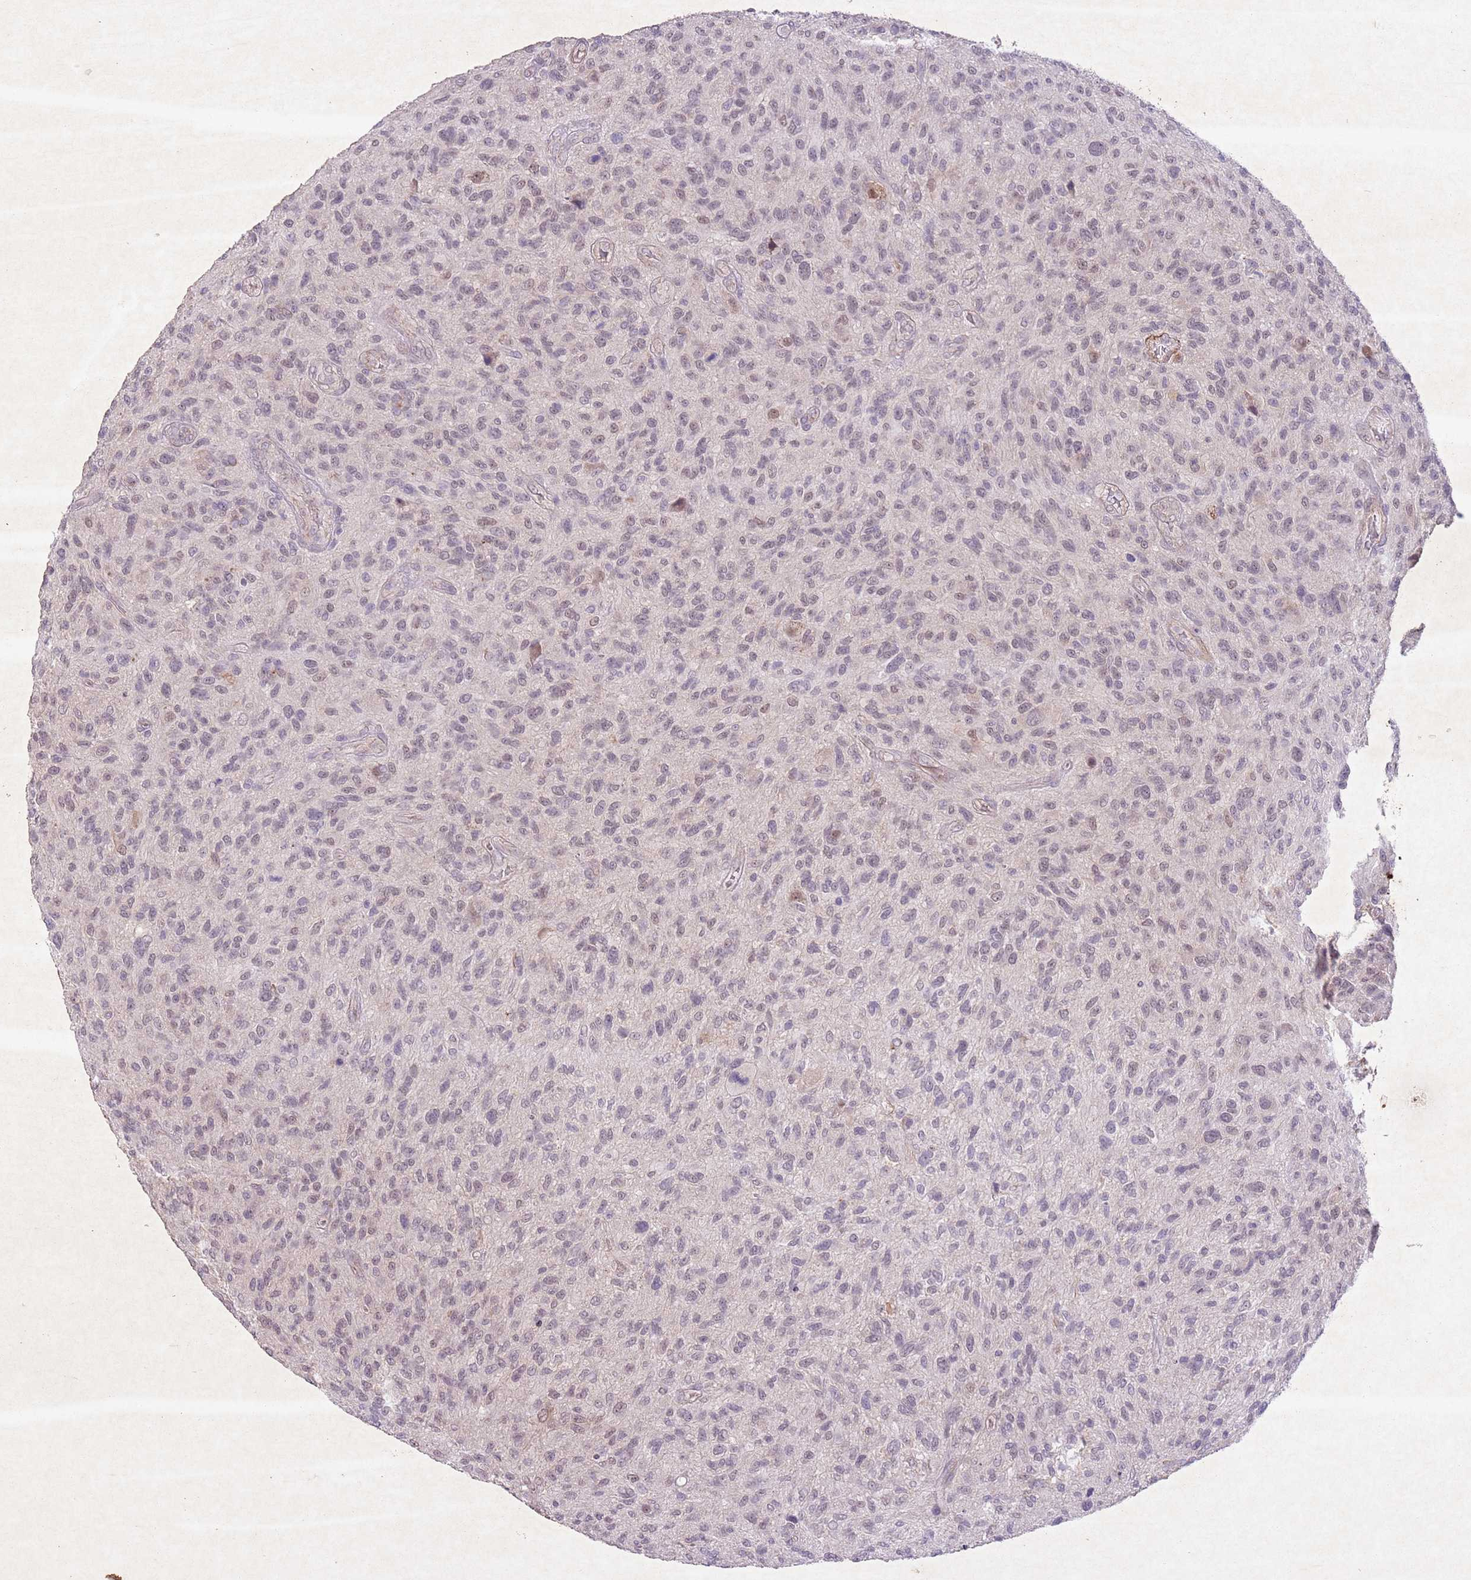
{"staining": {"intensity": "weak", "quantity": "25%-75%", "location": "nuclear"}, "tissue": "glioma", "cell_type": "Tumor cells", "image_type": "cancer", "snomed": [{"axis": "morphology", "description": "Glioma, malignant, High grade"}, {"axis": "topography", "description": "Brain"}], "caption": "Protein expression analysis of human glioma reveals weak nuclear positivity in about 25%-75% of tumor cells.", "gene": "CCNI", "patient": {"sex": "male", "age": 47}}